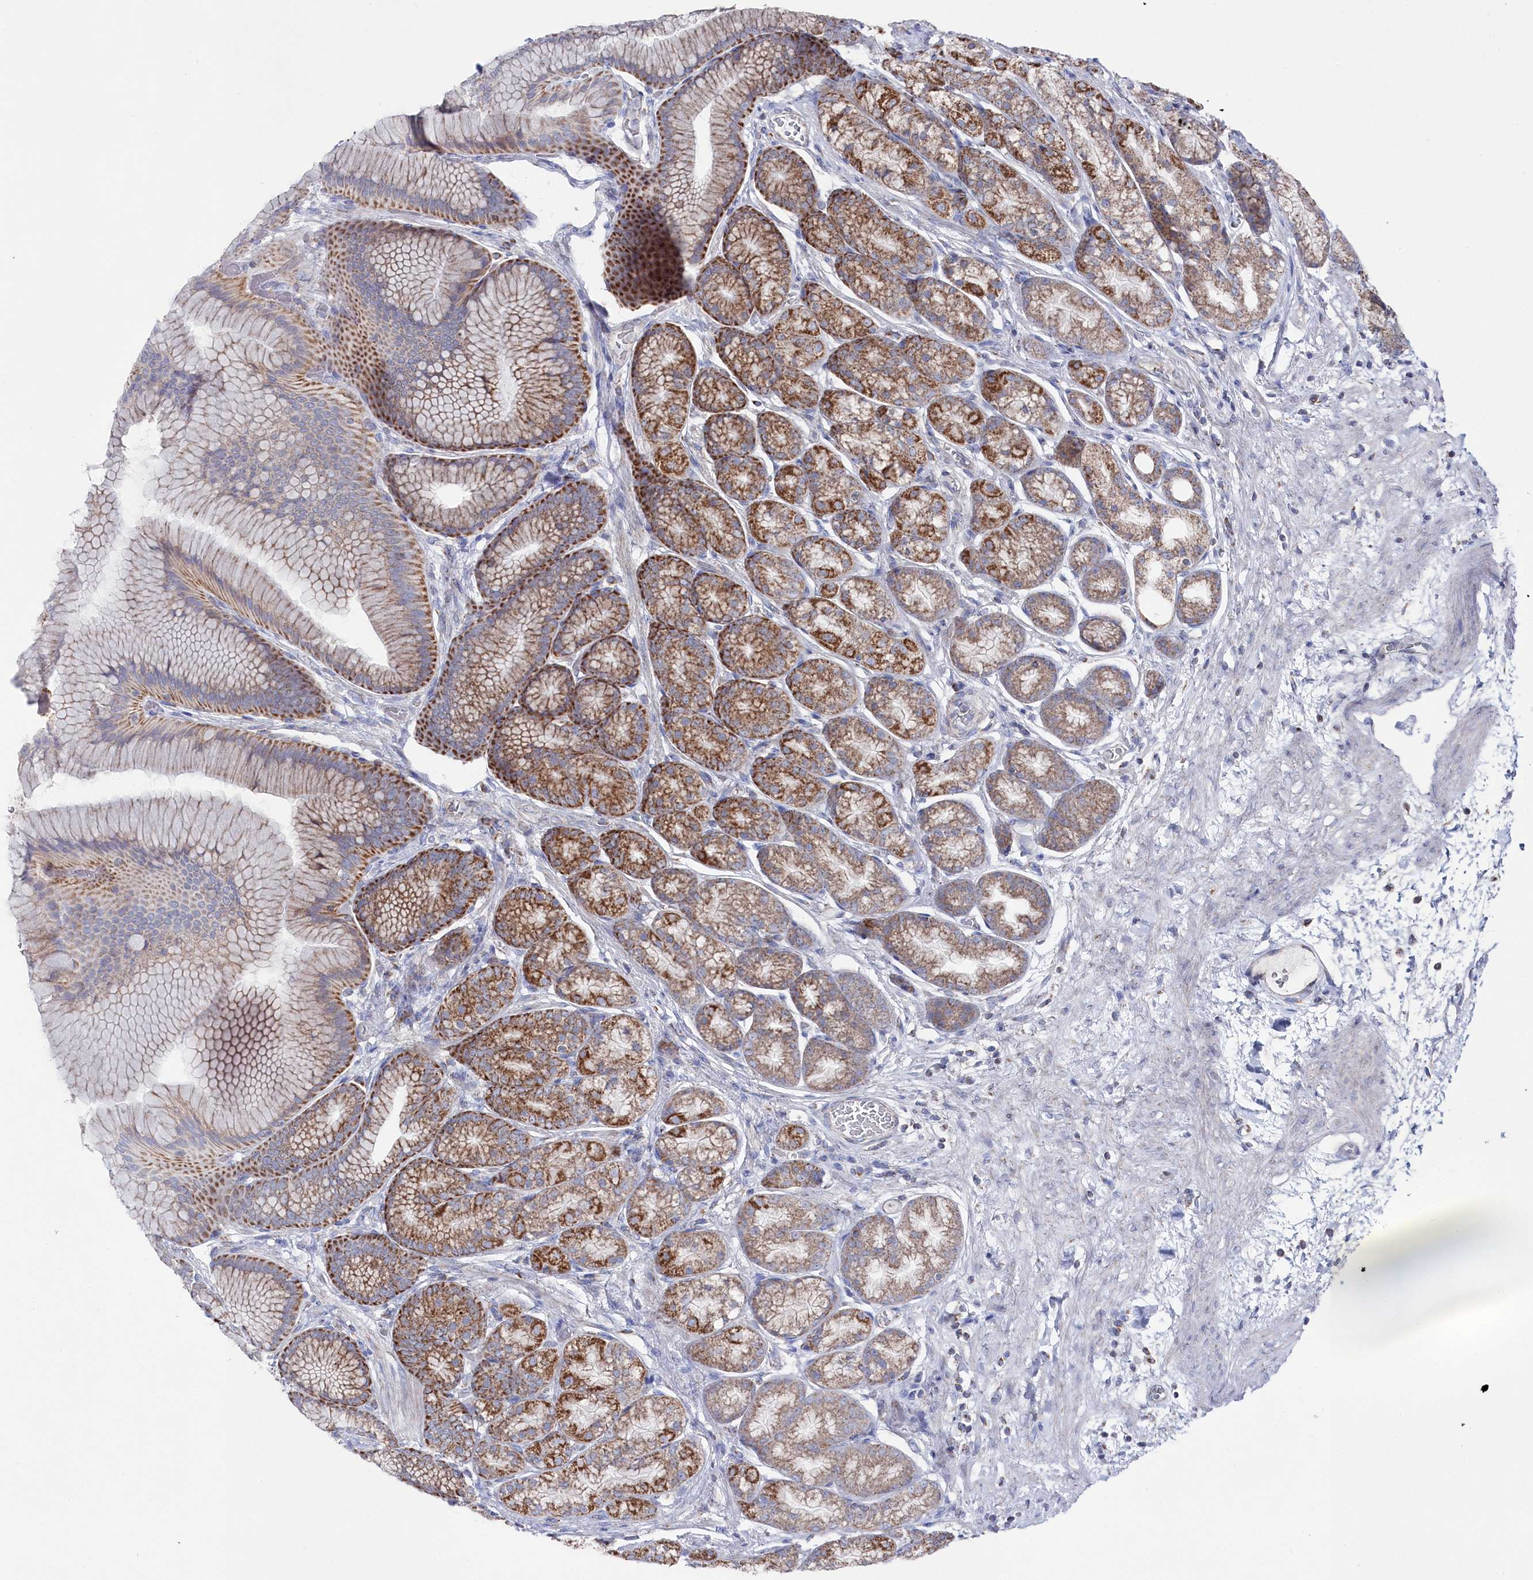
{"staining": {"intensity": "moderate", "quantity": ">75%", "location": "cytoplasmic/membranous"}, "tissue": "stomach", "cell_type": "Glandular cells", "image_type": "normal", "snomed": [{"axis": "morphology", "description": "Normal tissue, NOS"}, {"axis": "morphology", "description": "Adenocarcinoma, NOS"}, {"axis": "morphology", "description": "Adenocarcinoma, High grade"}, {"axis": "topography", "description": "Stomach, upper"}, {"axis": "topography", "description": "Stomach"}], "caption": "Protein positivity by immunohistochemistry (IHC) displays moderate cytoplasmic/membranous expression in about >75% of glandular cells in normal stomach.", "gene": "GLS2", "patient": {"sex": "female", "age": 65}}